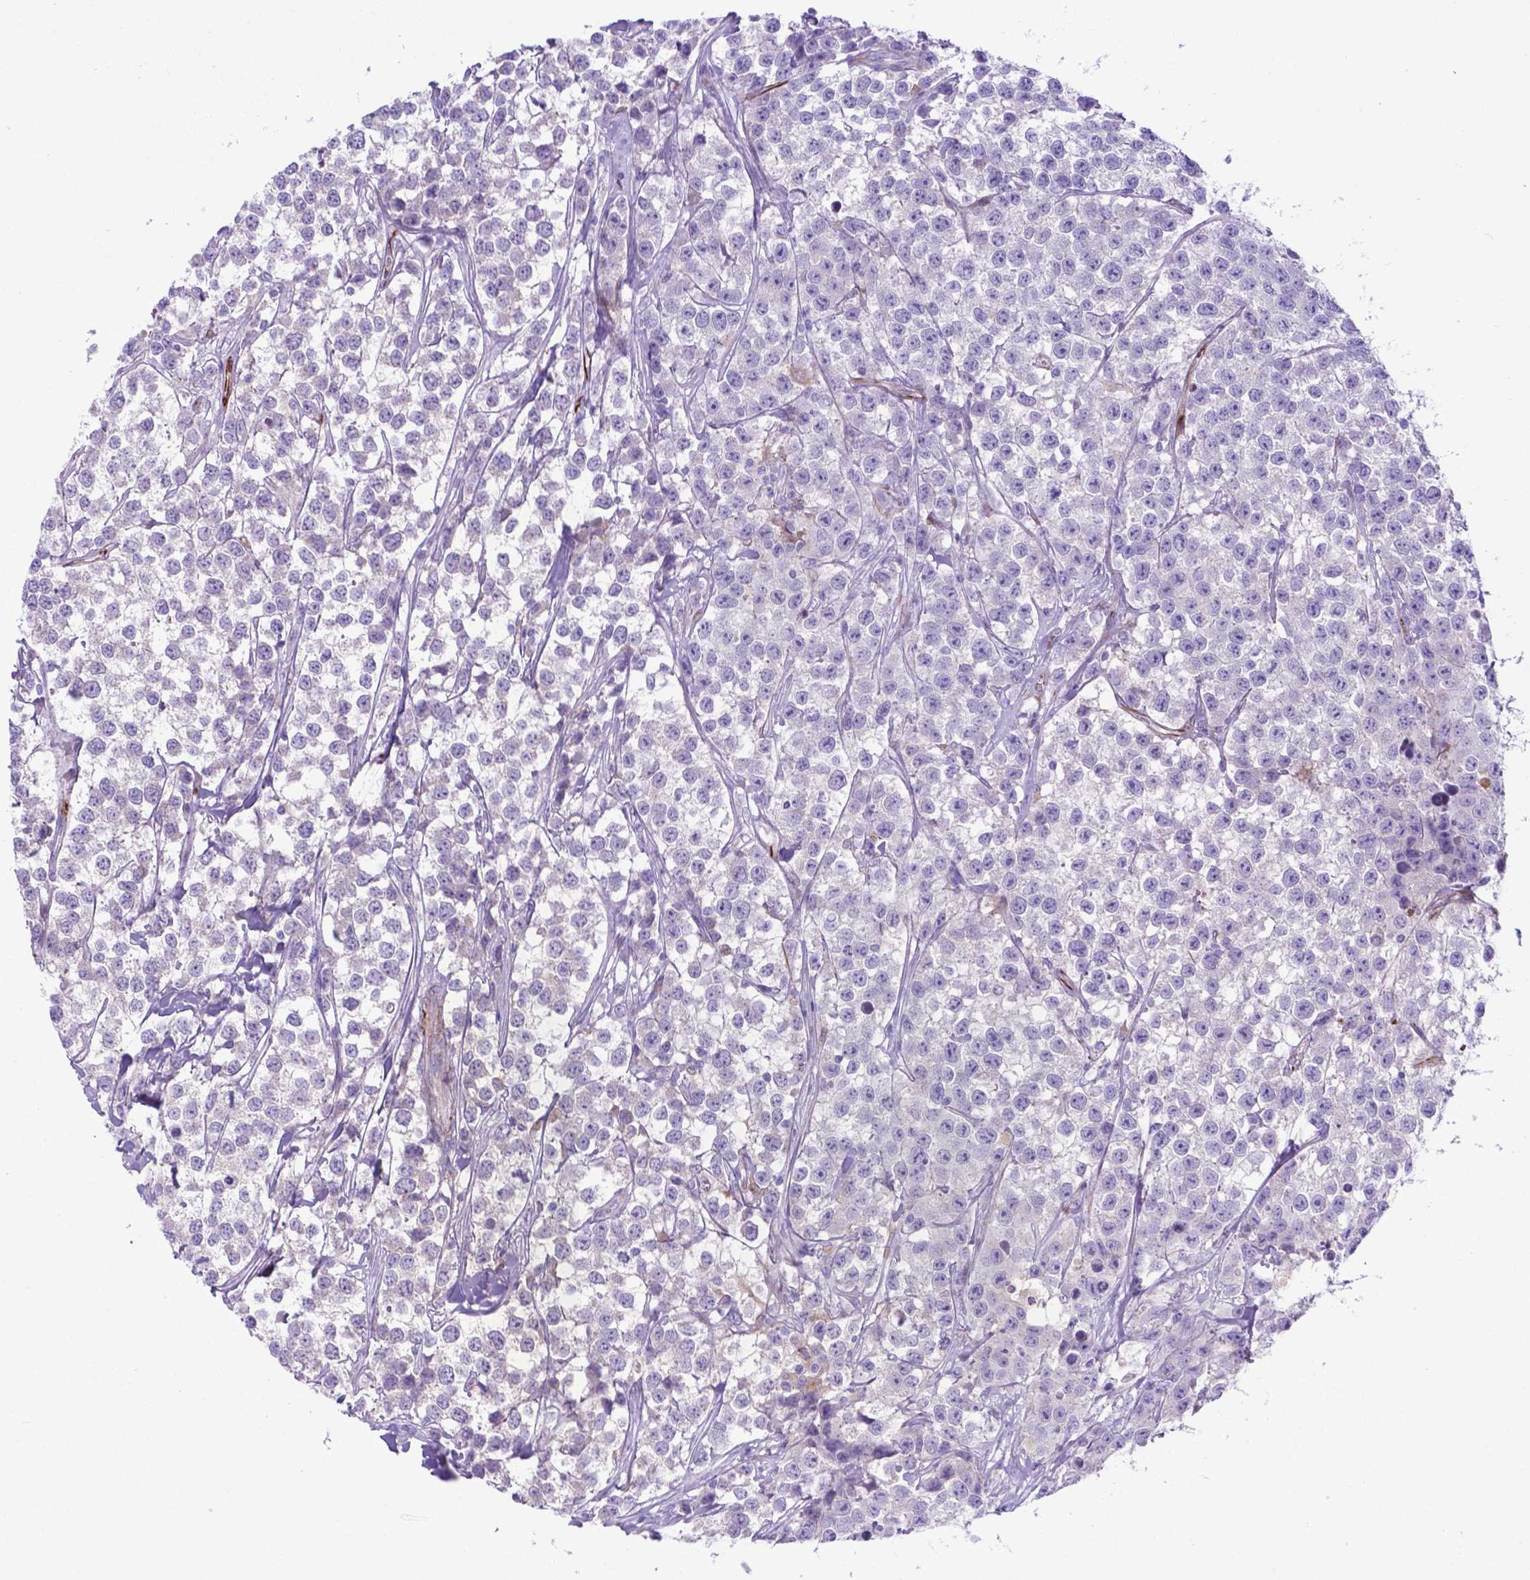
{"staining": {"intensity": "negative", "quantity": "none", "location": "none"}, "tissue": "testis cancer", "cell_type": "Tumor cells", "image_type": "cancer", "snomed": [{"axis": "morphology", "description": "Seminoma, NOS"}, {"axis": "topography", "description": "Testis"}], "caption": "Testis cancer (seminoma) stained for a protein using IHC exhibits no expression tumor cells.", "gene": "LZTR1", "patient": {"sex": "male", "age": 59}}